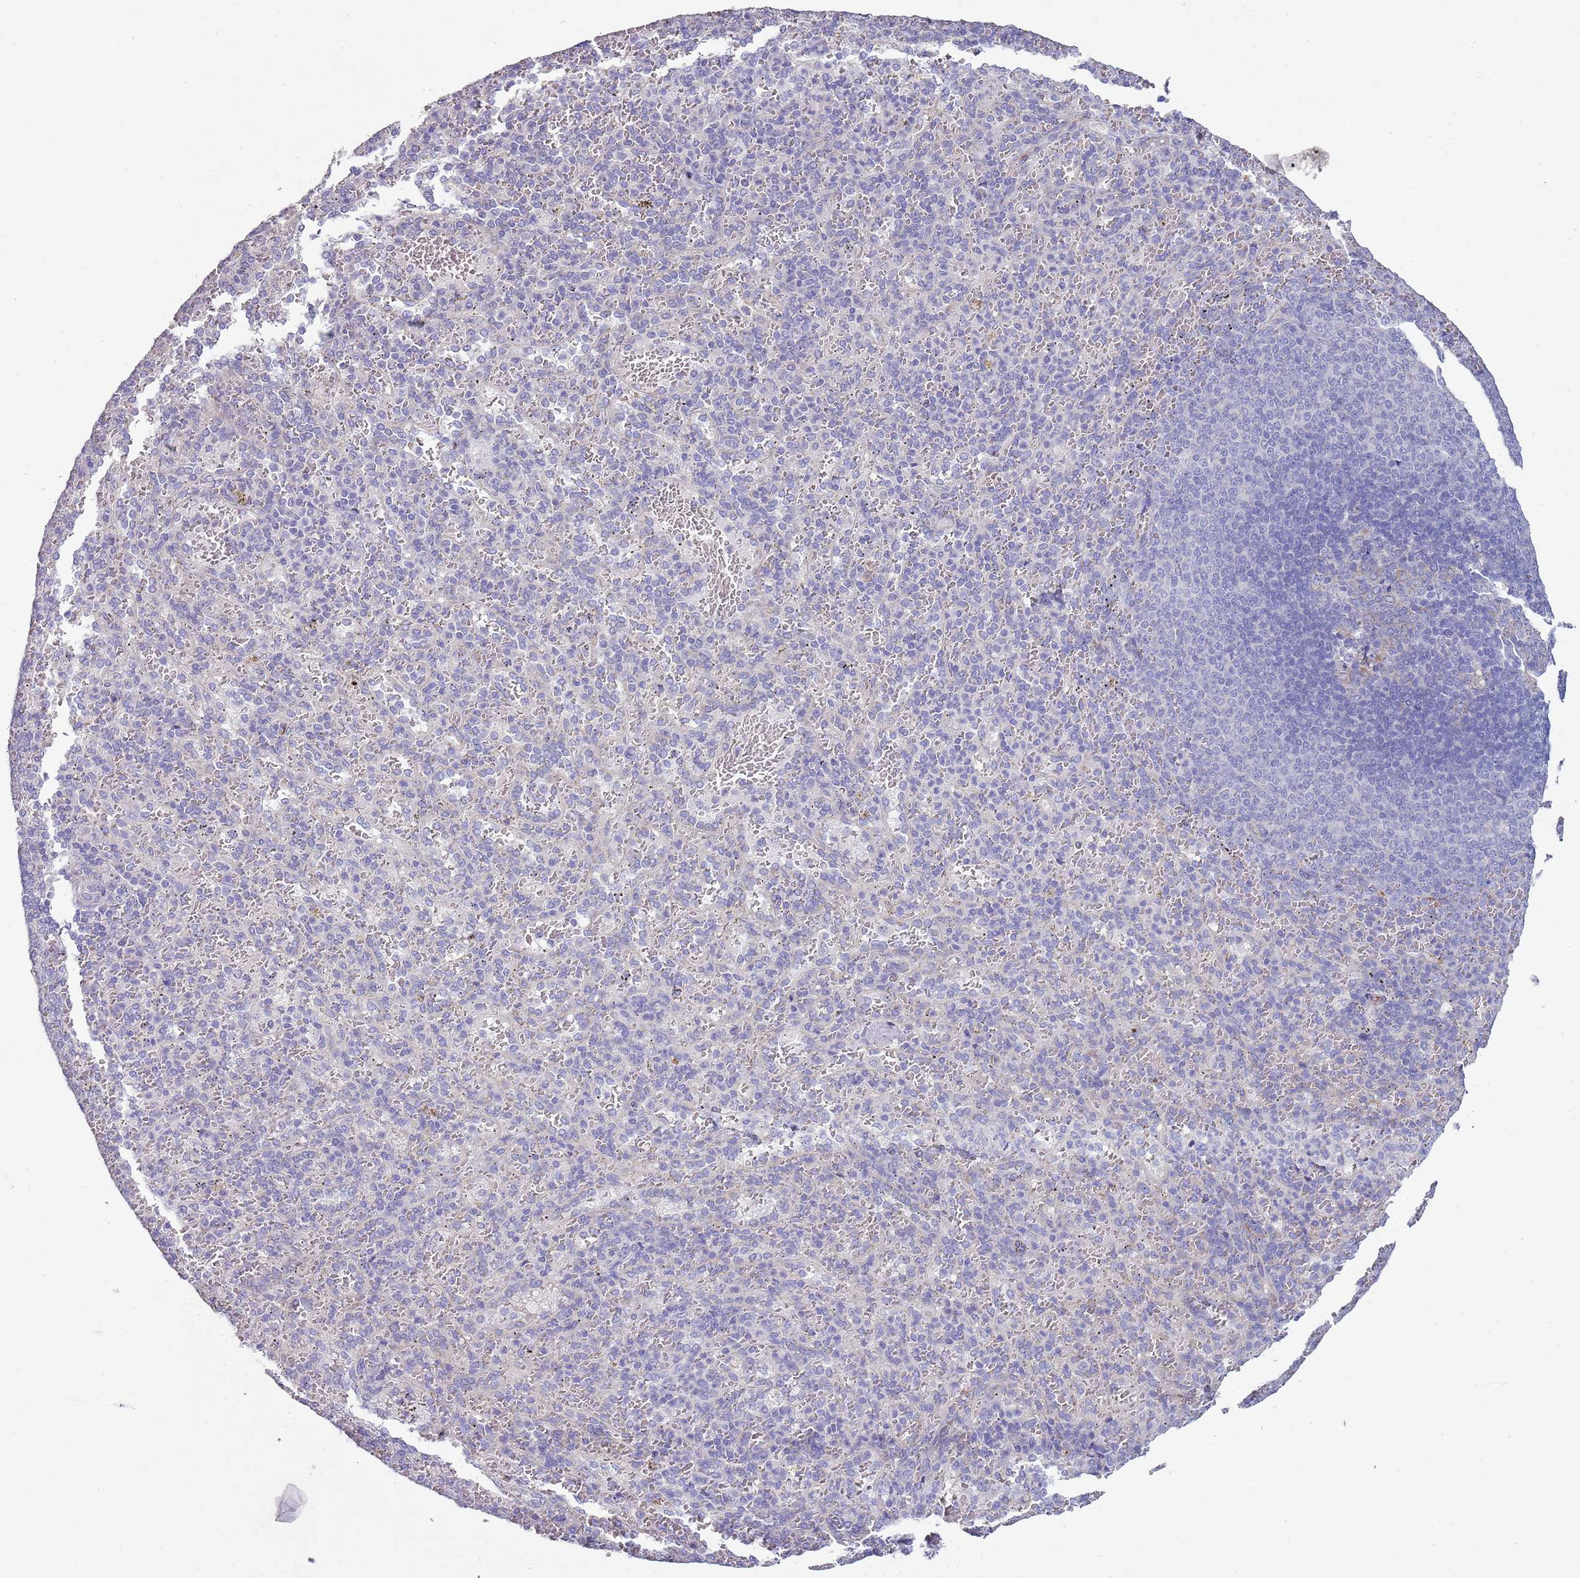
{"staining": {"intensity": "negative", "quantity": "none", "location": "none"}, "tissue": "spleen", "cell_type": "Cells in red pulp", "image_type": "normal", "snomed": [{"axis": "morphology", "description": "Normal tissue, NOS"}, {"axis": "topography", "description": "Spleen"}], "caption": "Protein analysis of benign spleen demonstrates no significant expression in cells in red pulp. The staining was performed using DAB to visualize the protein expression in brown, while the nuclei were stained in blue with hematoxylin (Magnification: 20x).", "gene": "ZNF583", "patient": {"sex": "female", "age": 21}}